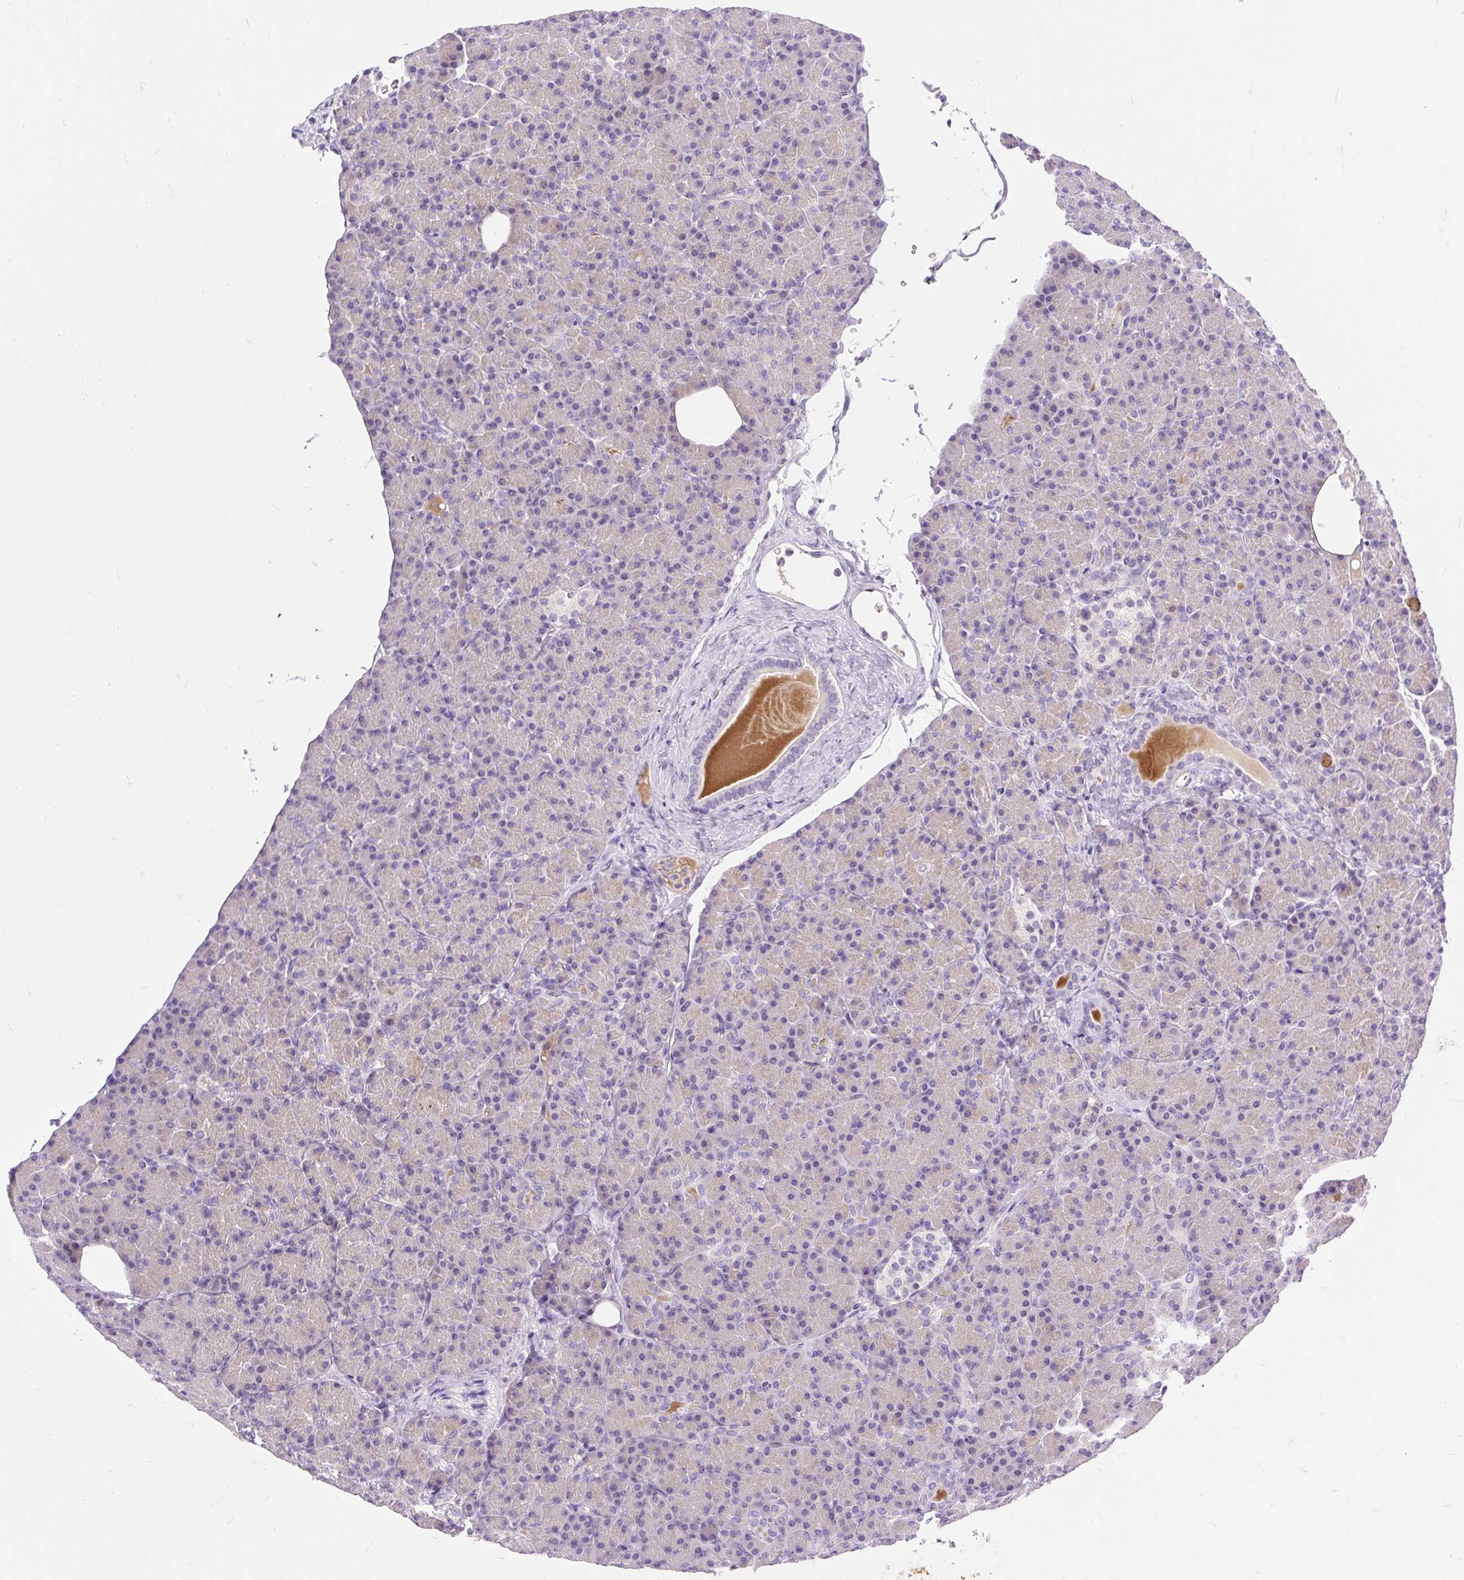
{"staining": {"intensity": "negative", "quantity": "none", "location": "none"}, "tissue": "pancreas", "cell_type": "Exocrine glandular cells", "image_type": "normal", "snomed": [{"axis": "morphology", "description": "Normal tissue, NOS"}, {"axis": "topography", "description": "Pancreas"}], "caption": "This is an immunohistochemistry (IHC) micrograph of unremarkable pancreas. There is no expression in exocrine glandular cells.", "gene": "KRTAP20", "patient": {"sex": "female", "age": 43}}